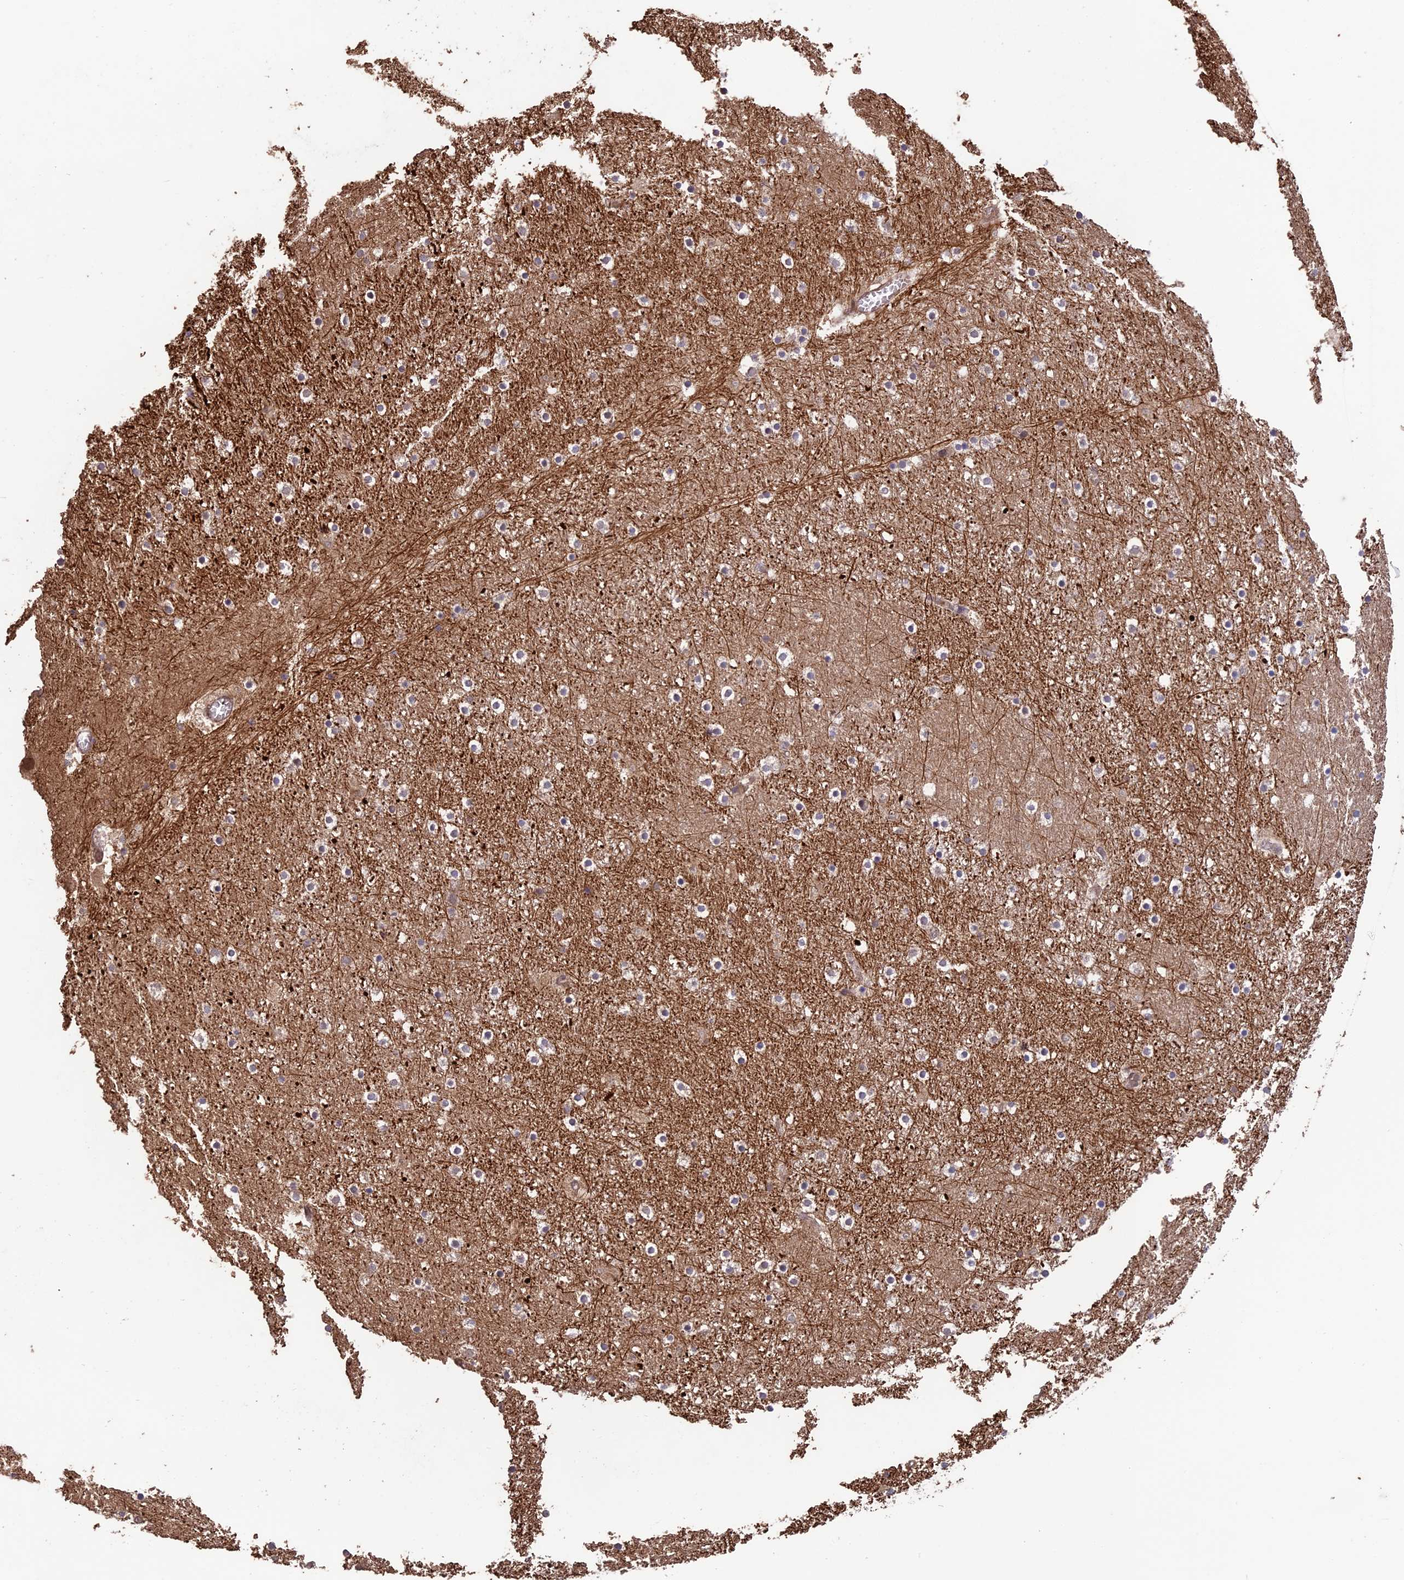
{"staining": {"intensity": "negative", "quantity": "none", "location": "none"}, "tissue": "caudate", "cell_type": "Glial cells", "image_type": "normal", "snomed": [{"axis": "morphology", "description": "Normal tissue, NOS"}, {"axis": "topography", "description": "Lateral ventricle wall"}], "caption": "Immunohistochemistry photomicrograph of normal caudate stained for a protein (brown), which shows no staining in glial cells. (Stains: DAB IHC with hematoxylin counter stain, Microscopy: brightfield microscopy at high magnification).", "gene": "BMT2", "patient": {"sex": "male", "age": 45}}